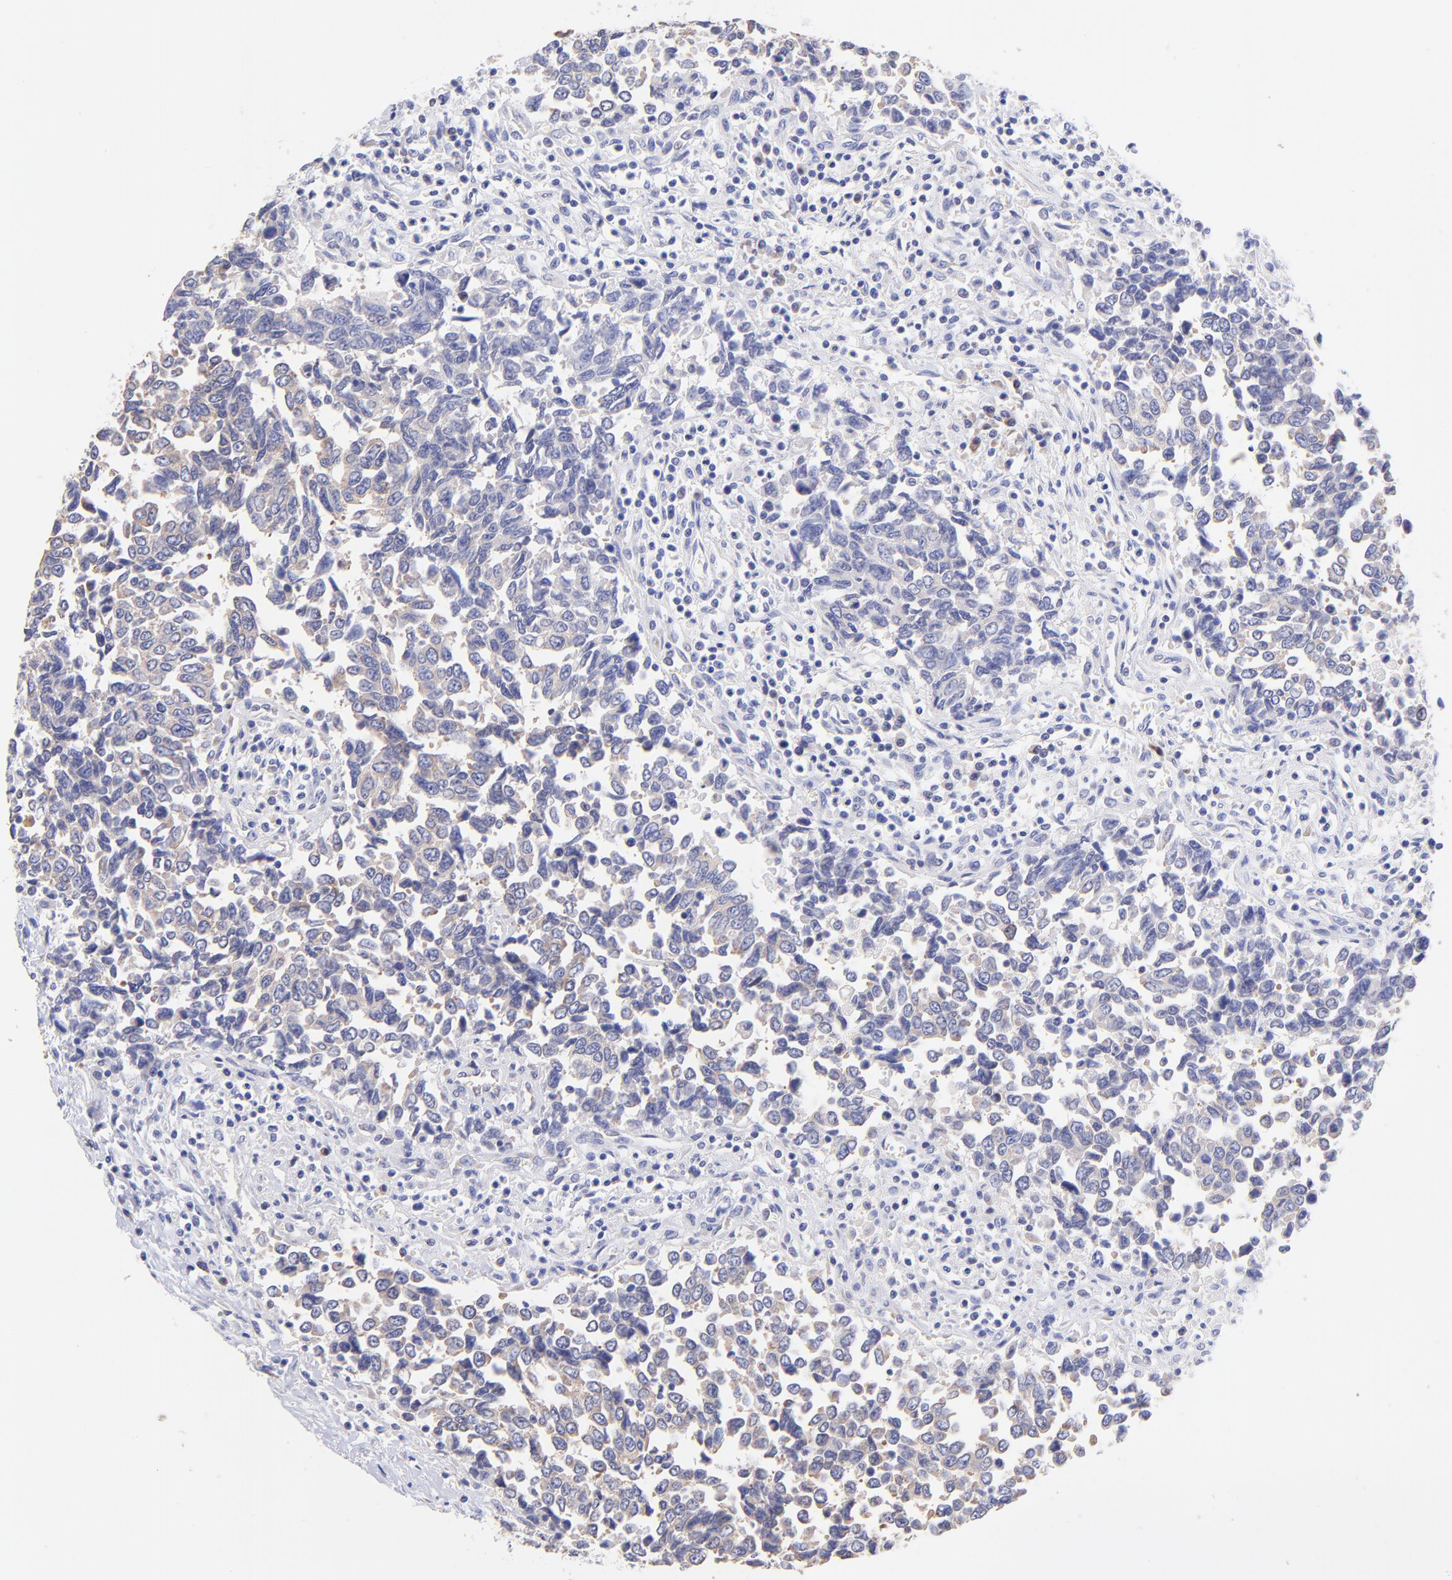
{"staining": {"intensity": "weak", "quantity": ">75%", "location": "cytoplasmic/membranous"}, "tissue": "urothelial cancer", "cell_type": "Tumor cells", "image_type": "cancer", "snomed": [{"axis": "morphology", "description": "Urothelial carcinoma, High grade"}, {"axis": "topography", "description": "Urinary bladder"}], "caption": "High-grade urothelial carcinoma stained for a protein (brown) exhibits weak cytoplasmic/membranous positive staining in about >75% of tumor cells.", "gene": "RPL30", "patient": {"sex": "male", "age": 86}}